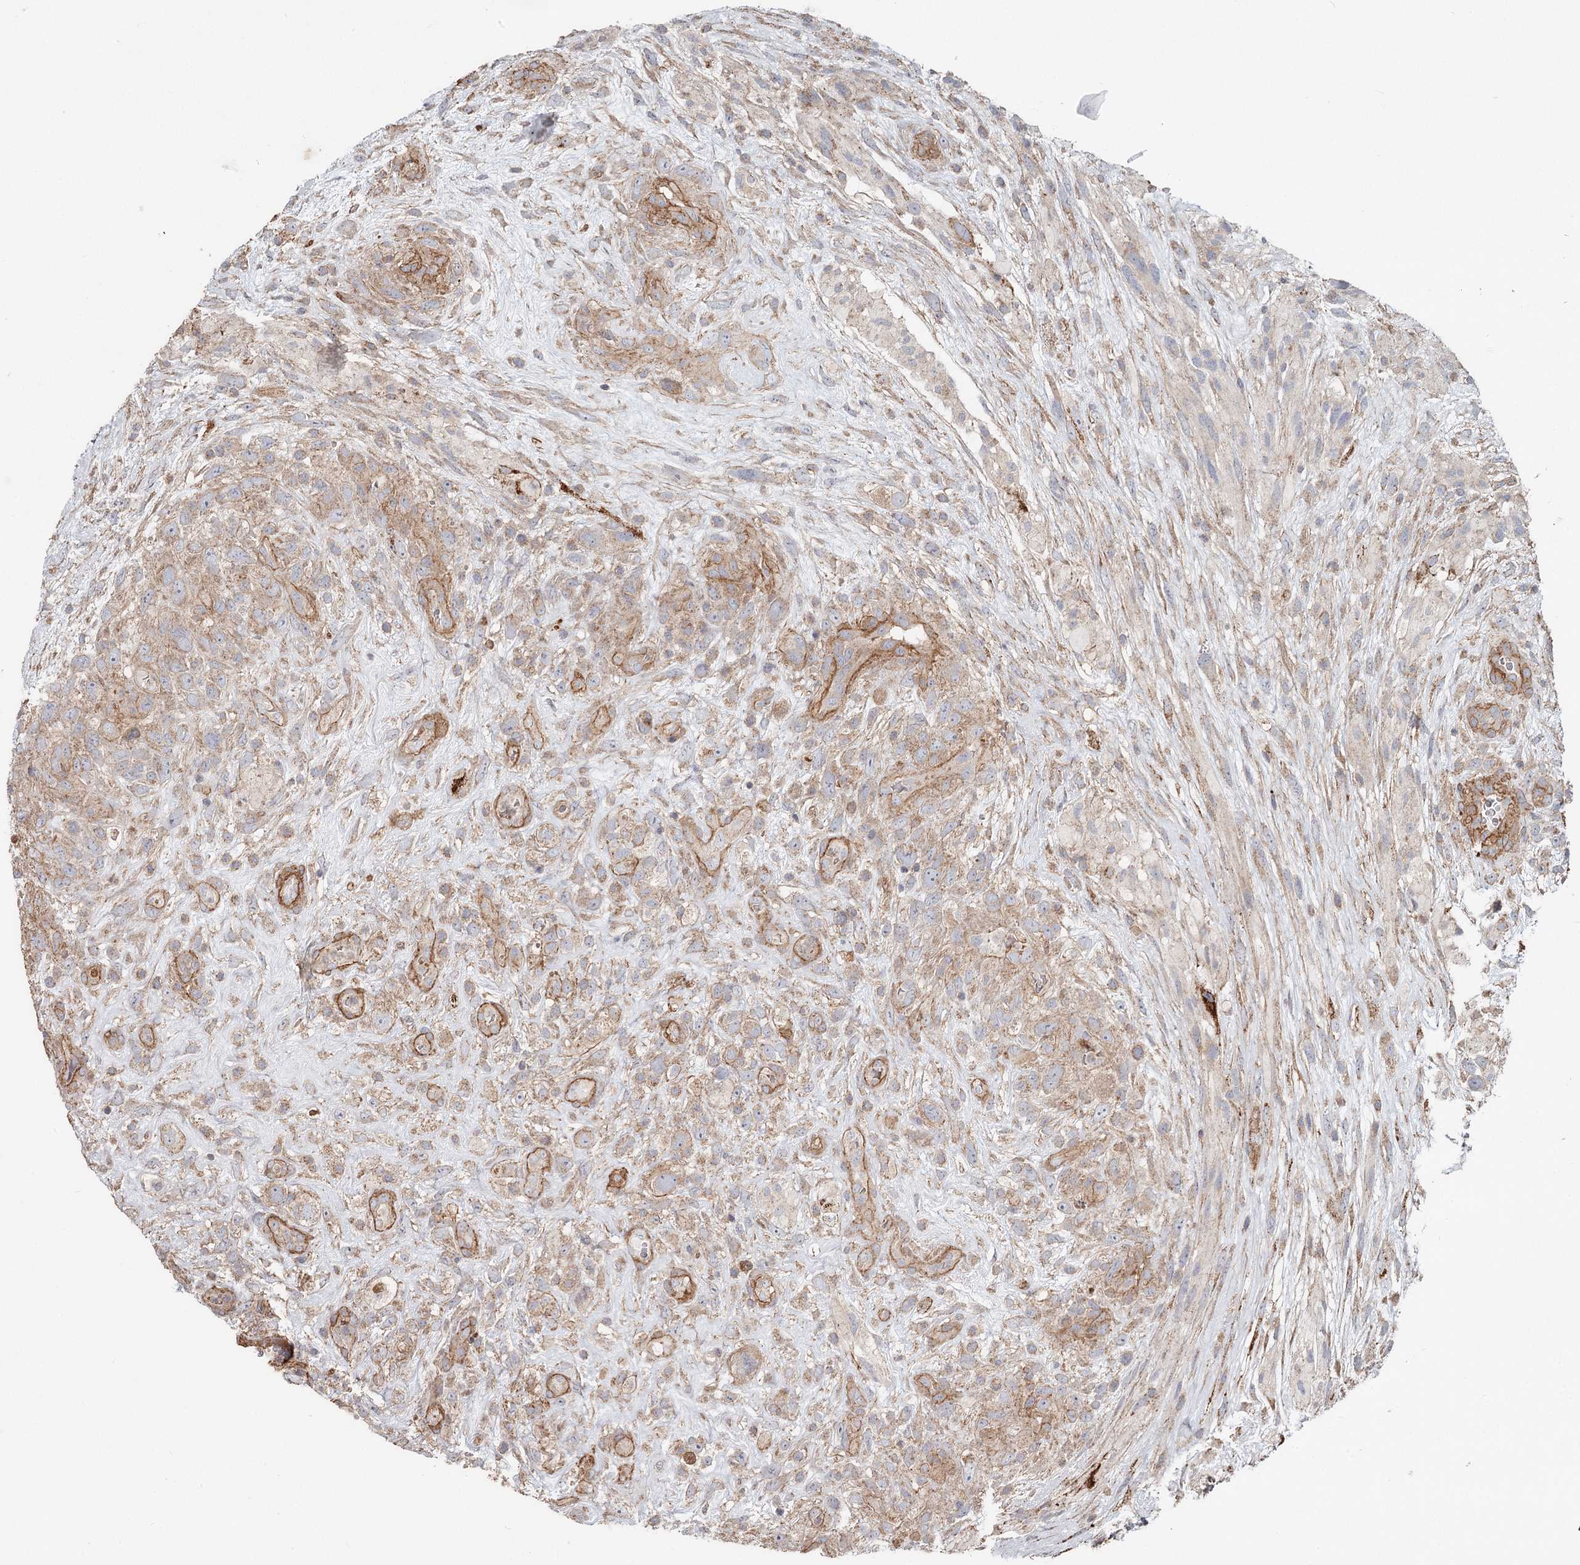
{"staining": {"intensity": "weak", "quantity": ">75%", "location": "cytoplasmic/membranous"}, "tissue": "glioma", "cell_type": "Tumor cells", "image_type": "cancer", "snomed": [{"axis": "morphology", "description": "Glioma, malignant, High grade"}, {"axis": "topography", "description": "Brain"}], "caption": "Weak cytoplasmic/membranous protein expression is identified in approximately >75% of tumor cells in malignant glioma (high-grade). The staining is performed using DAB (3,3'-diaminobenzidine) brown chromogen to label protein expression. The nuclei are counter-stained blue using hematoxylin.", "gene": "DHRS9", "patient": {"sex": "male", "age": 61}}